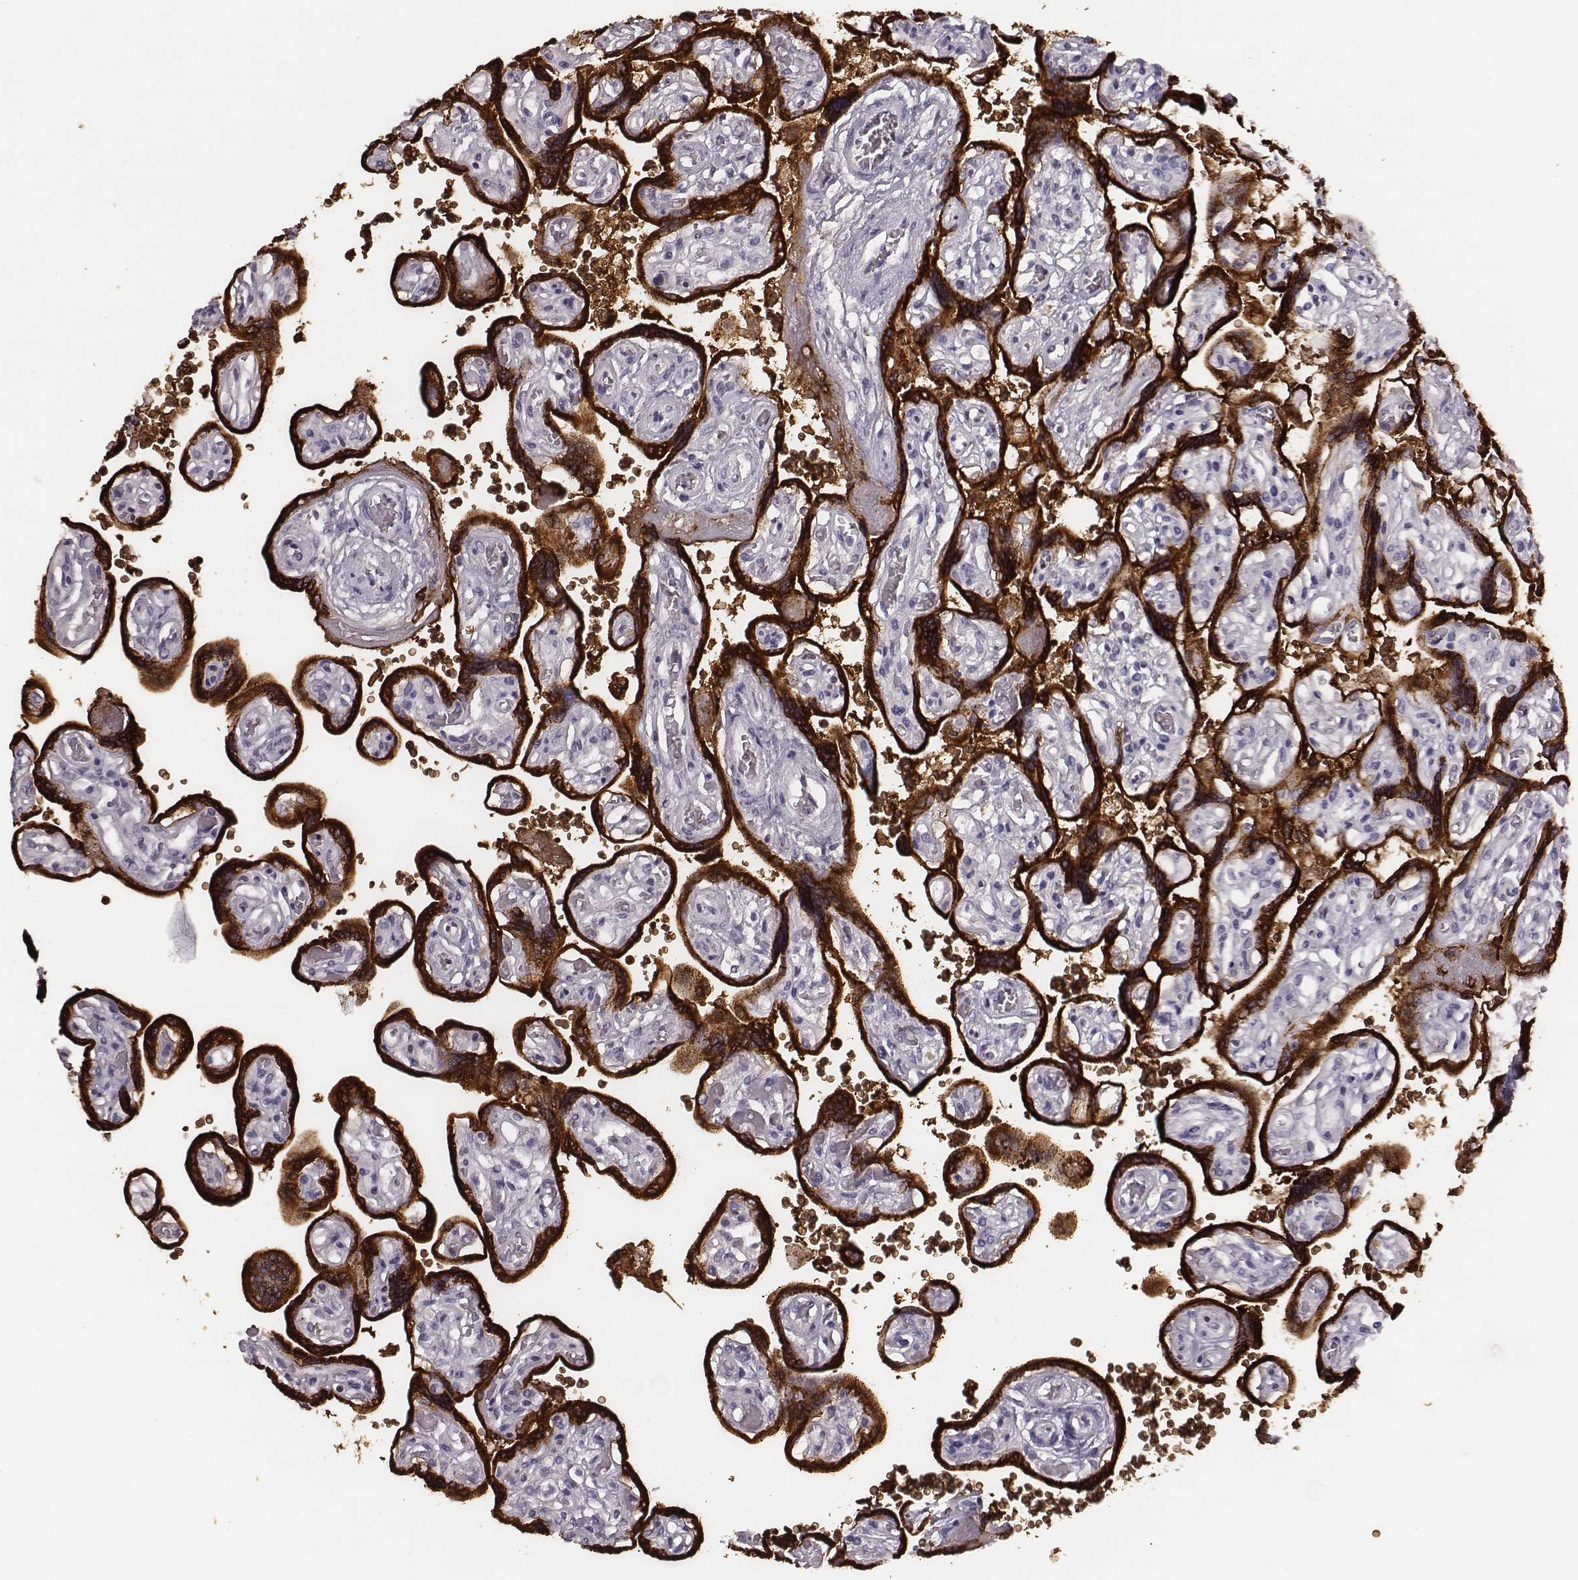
{"staining": {"intensity": "negative", "quantity": "none", "location": "none"}, "tissue": "placenta", "cell_type": "Decidual cells", "image_type": "normal", "snomed": [{"axis": "morphology", "description": "Normal tissue, NOS"}, {"axis": "topography", "description": "Placenta"}], "caption": "Human placenta stained for a protein using immunohistochemistry (IHC) displays no staining in decidual cells.", "gene": "CSH1", "patient": {"sex": "female", "age": 32}}